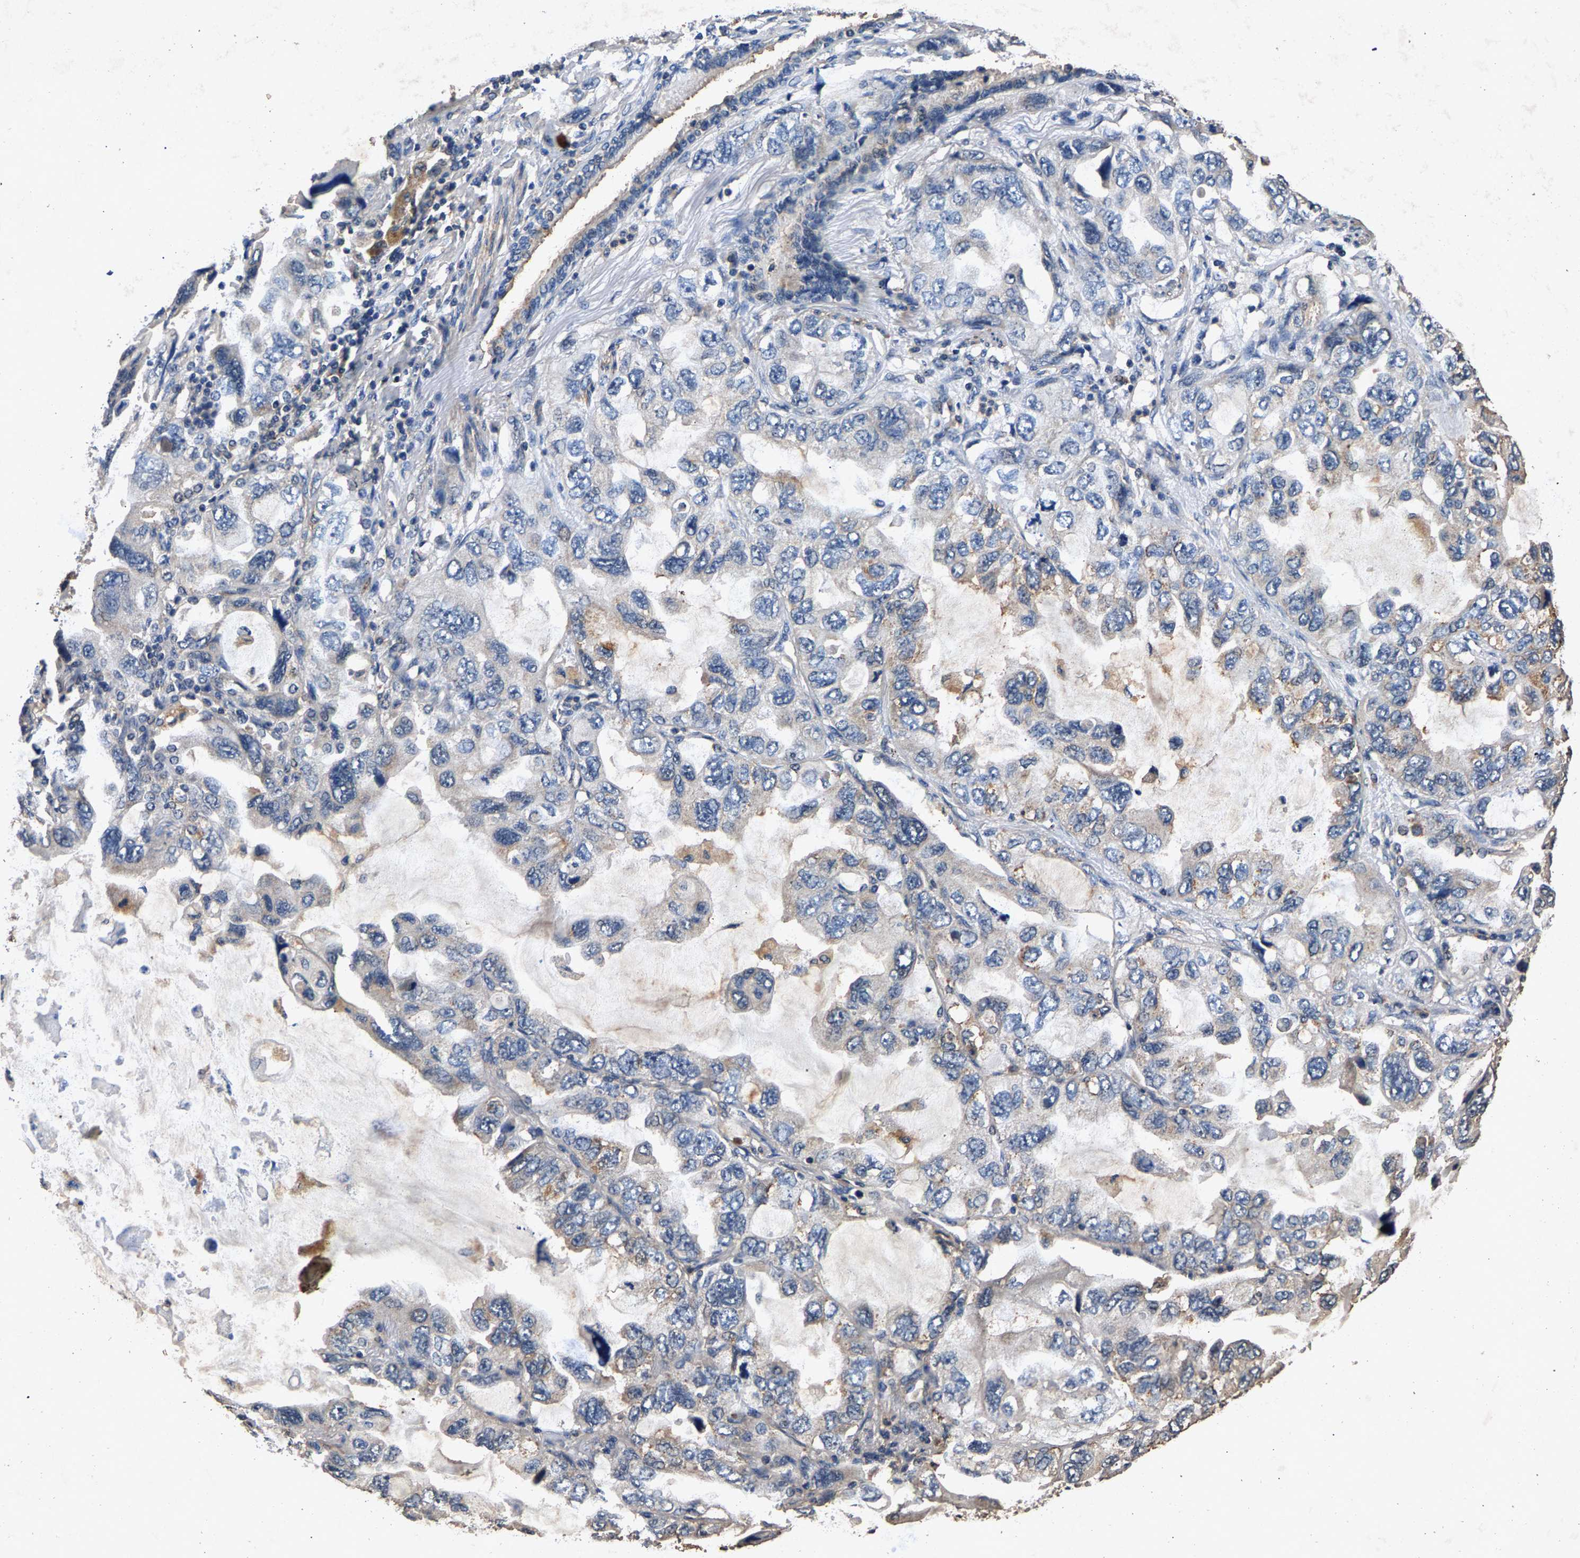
{"staining": {"intensity": "weak", "quantity": "<25%", "location": "cytoplasmic/membranous"}, "tissue": "lung cancer", "cell_type": "Tumor cells", "image_type": "cancer", "snomed": [{"axis": "morphology", "description": "Squamous cell carcinoma, NOS"}, {"axis": "topography", "description": "Lung"}], "caption": "Tumor cells are negative for protein expression in human lung squamous cell carcinoma.", "gene": "PPP1CC", "patient": {"sex": "female", "age": 73}}